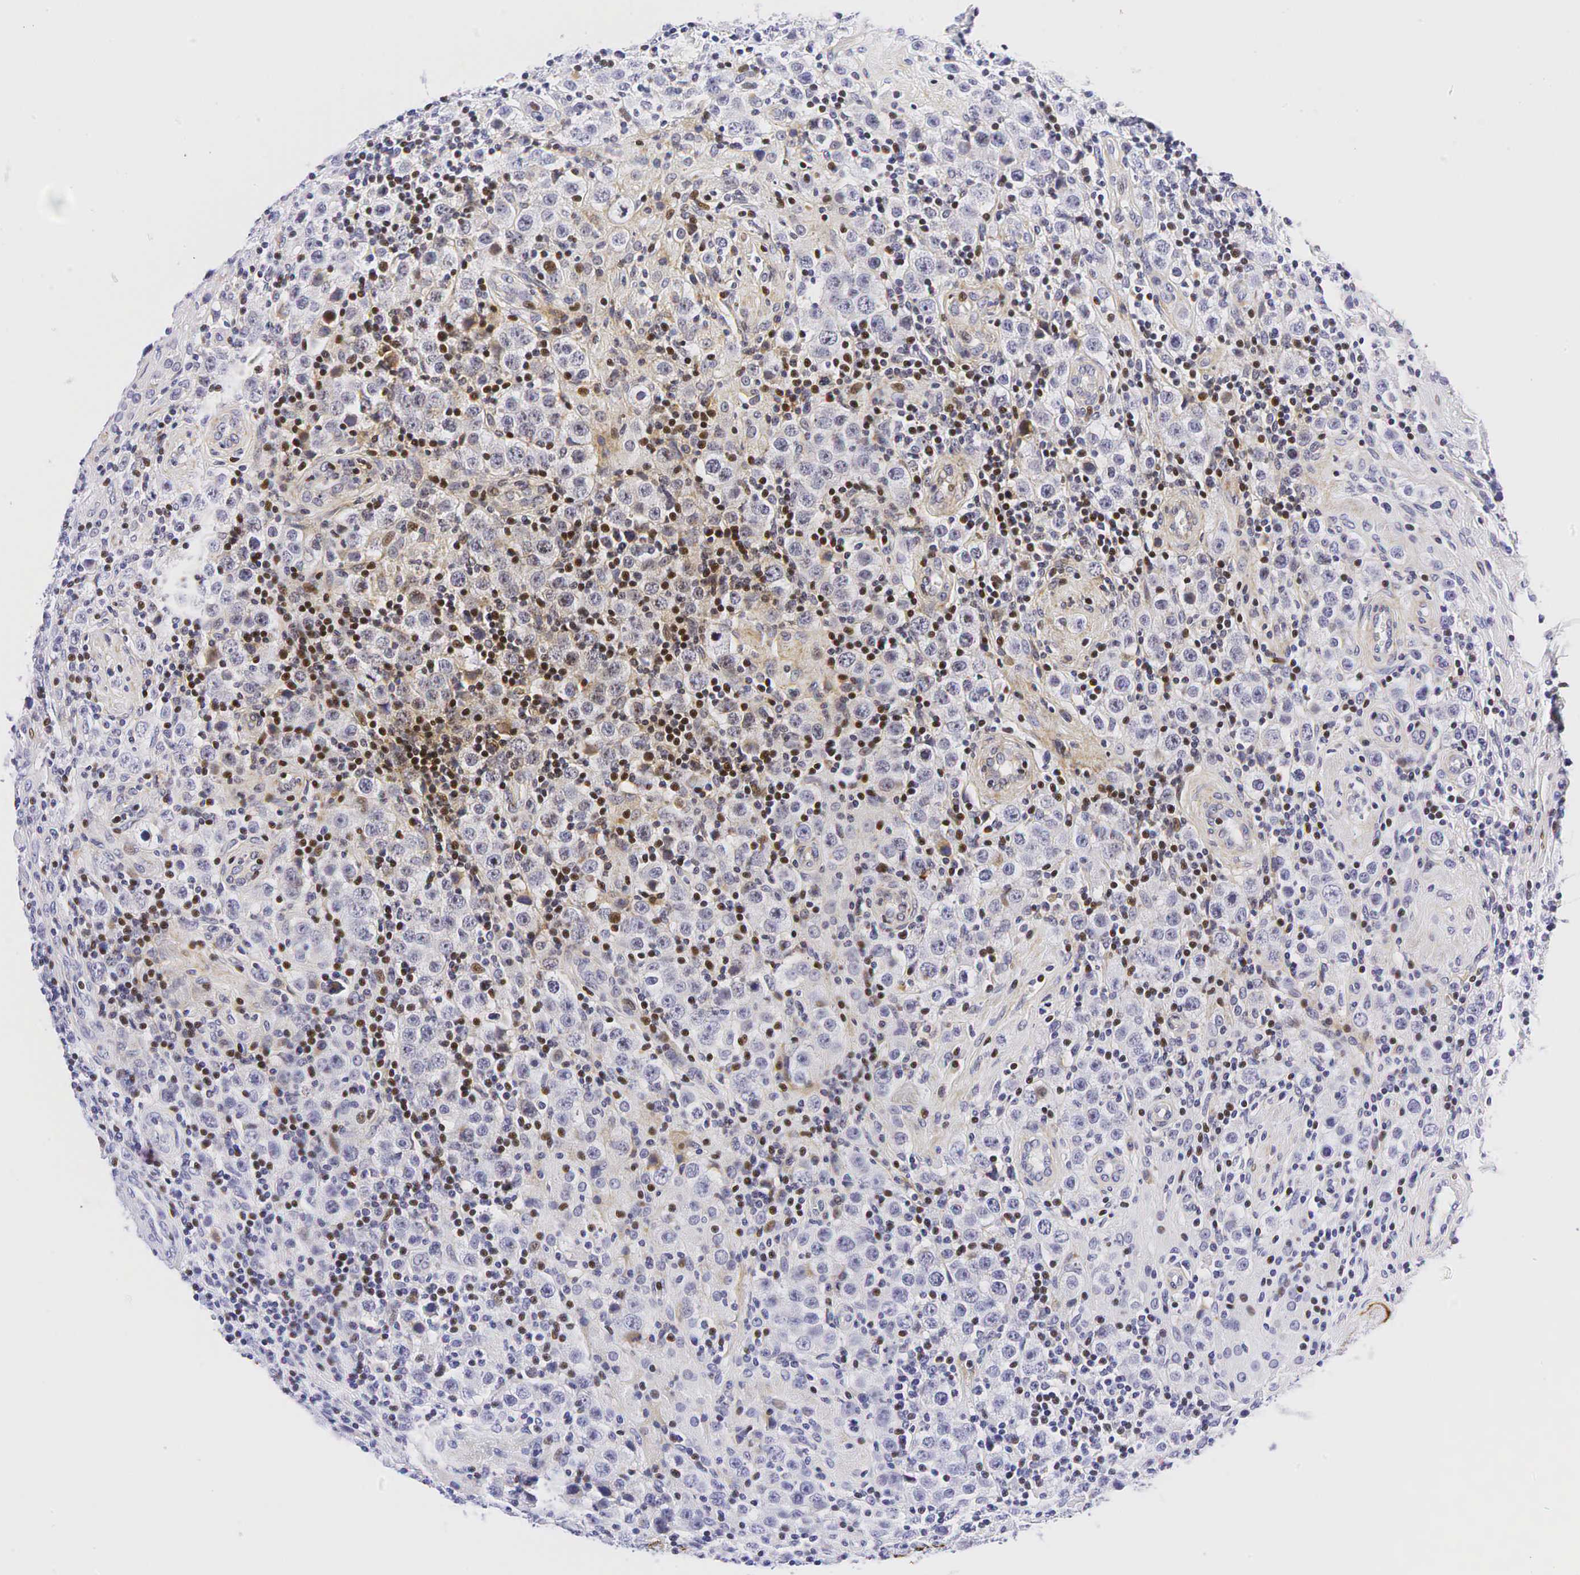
{"staining": {"intensity": "negative", "quantity": "none", "location": "none"}, "tissue": "testis cancer", "cell_type": "Tumor cells", "image_type": "cancer", "snomed": [{"axis": "morphology", "description": "Seminoma, NOS"}, {"axis": "topography", "description": "Testis"}], "caption": "DAB (3,3'-diaminobenzidine) immunohistochemical staining of human seminoma (testis) reveals no significant positivity in tumor cells. (DAB (3,3'-diaminobenzidine) immunohistochemistry (IHC), high magnification).", "gene": "CALD1", "patient": {"sex": "male", "age": 32}}